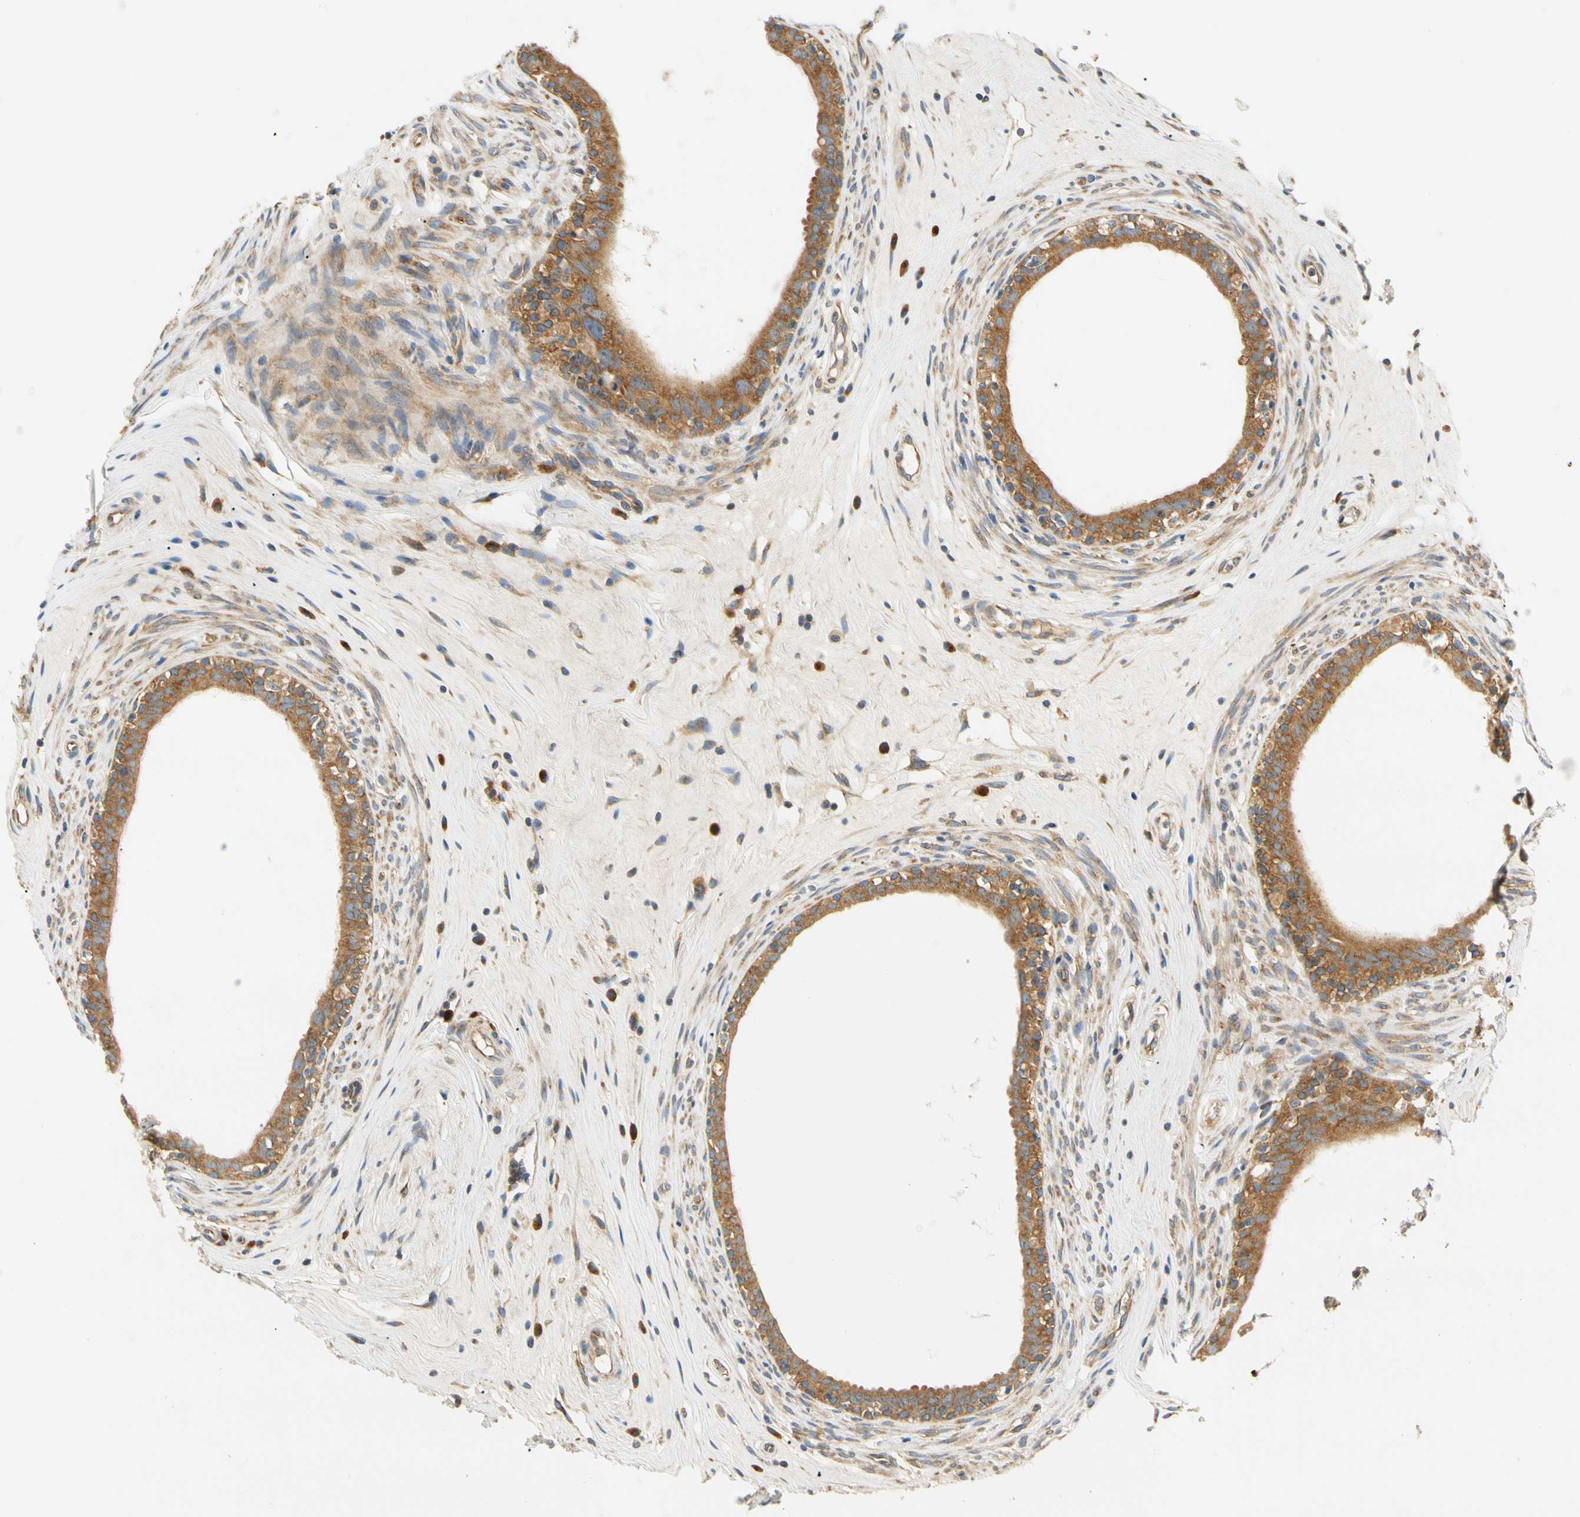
{"staining": {"intensity": "moderate", "quantity": ">75%", "location": "cytoplasmic/membranous"}, "tissue": "epididymis", "cell_type": "Glandular cells", "image_type": "normal", "snomed": [{"axis": "morphology", "description": "Normal tissue, NOS"}, {"axis": "morphology", "description": "Inflammation, NOS"}, {"axis": "topography", "description": "Epididymis"}], "caption": "Glandular cells demonstrate moderate cytoplasmic/membranous positivity in about >75% of cells in normal epididymis.", "gene": "LRRC47", "patient": {"sex": "male", "age": 84}}